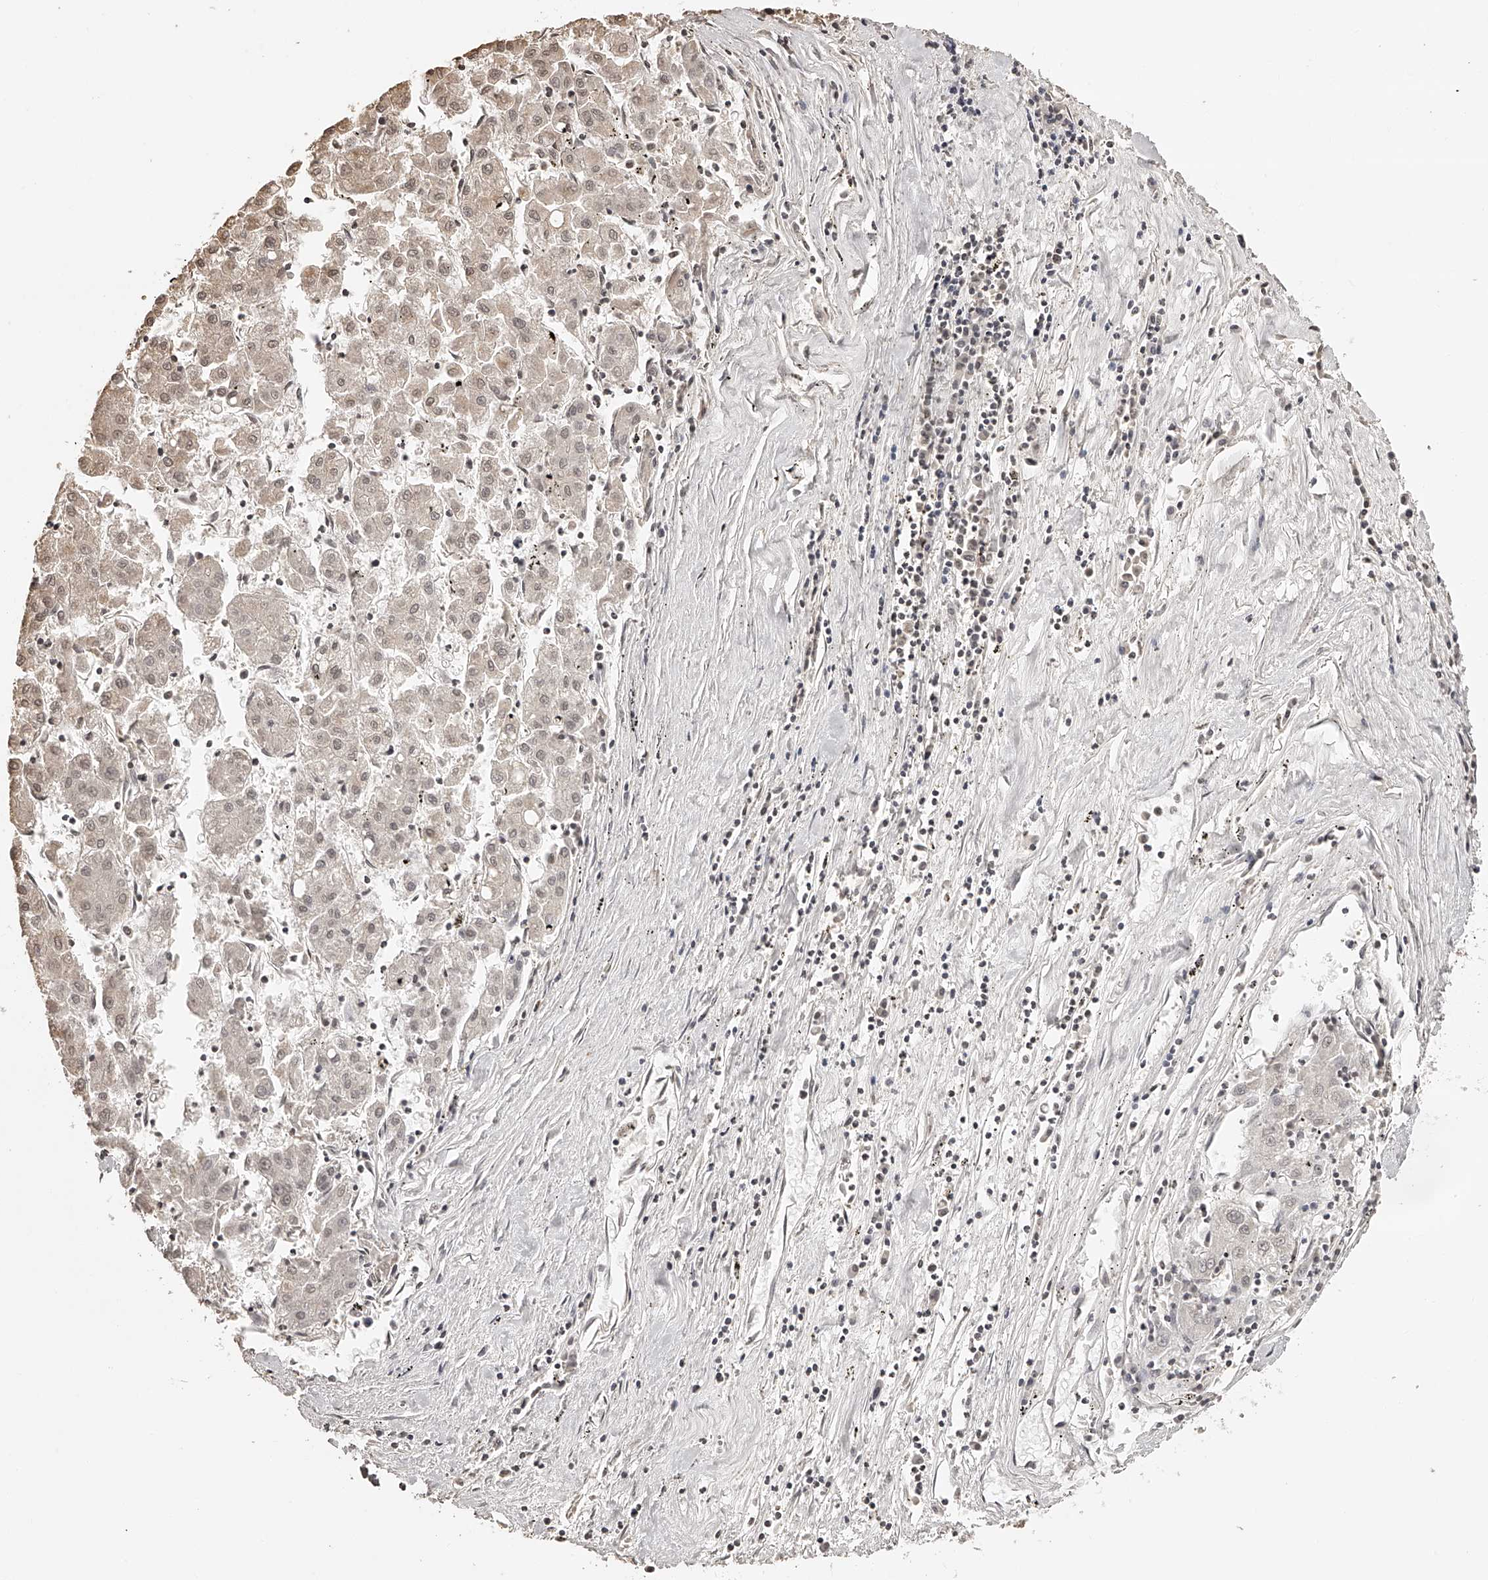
{"staining": {"intensity": "weak", "quantity": ">75%", "location": "nuclear"}, "tissue": "liver cancer", "cell_type": "Tumor cells", "image_type": "cancer", "snomed": [{"axis": "morphology", "description": "Carcinoma, Hepatocellular, NOS"}, {"axis": "topography", "description": "Liver"}], "caption": "Liver cancer (hepatocellular carcinoma) stained for a protein displays weak nuclear positivity in tumor cells. (Stains: DAB (3,3'-diaminobenzidine) in brown, nuclei in blue, Microscopy: brightfield microscopy at high magnification).", "gene": "ZNF503", "patient": {"sex": "male", "age": 72}}